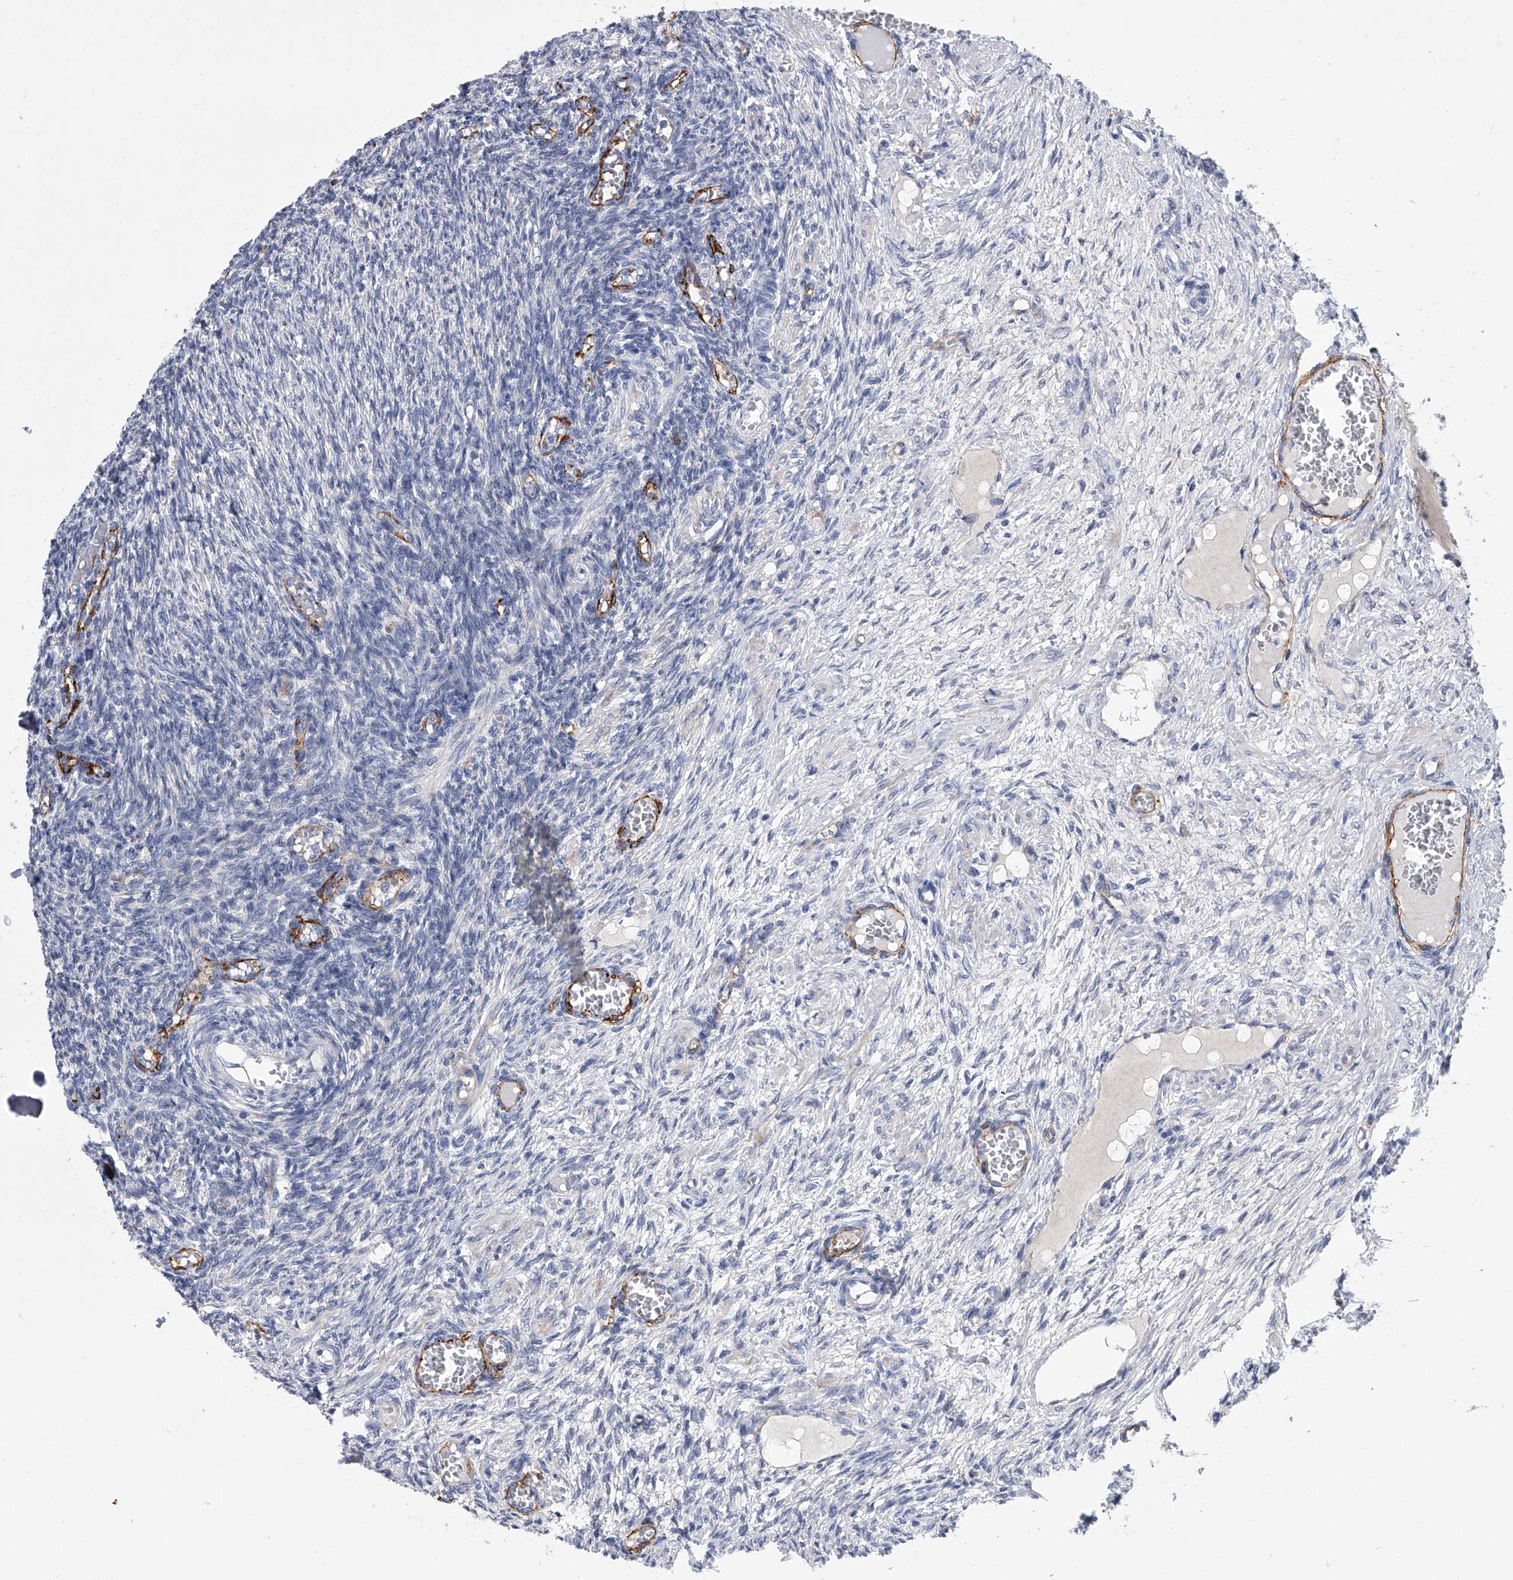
{"staining": {"intensity": "negative", "quantity": "none", "location": "none"}, "tissue": "ovary", "cell_type": "Ovarian stroma cells", "image_type": "normal", "snomed": [{"axis": "morphology", "description": "Normal tissue, NOS"}, {"axis": "topography", "description": "Ovary"}], "caption": "There is no significant expression in ovarian stroma cells of ovary. (Brightfield microscopy of DAB (3,3'-diaminobenzidine) immunohistochemistry (IHC) at high magnification).", "gene": "ALG14", "patient": {"sex": "female", "age": 27}}